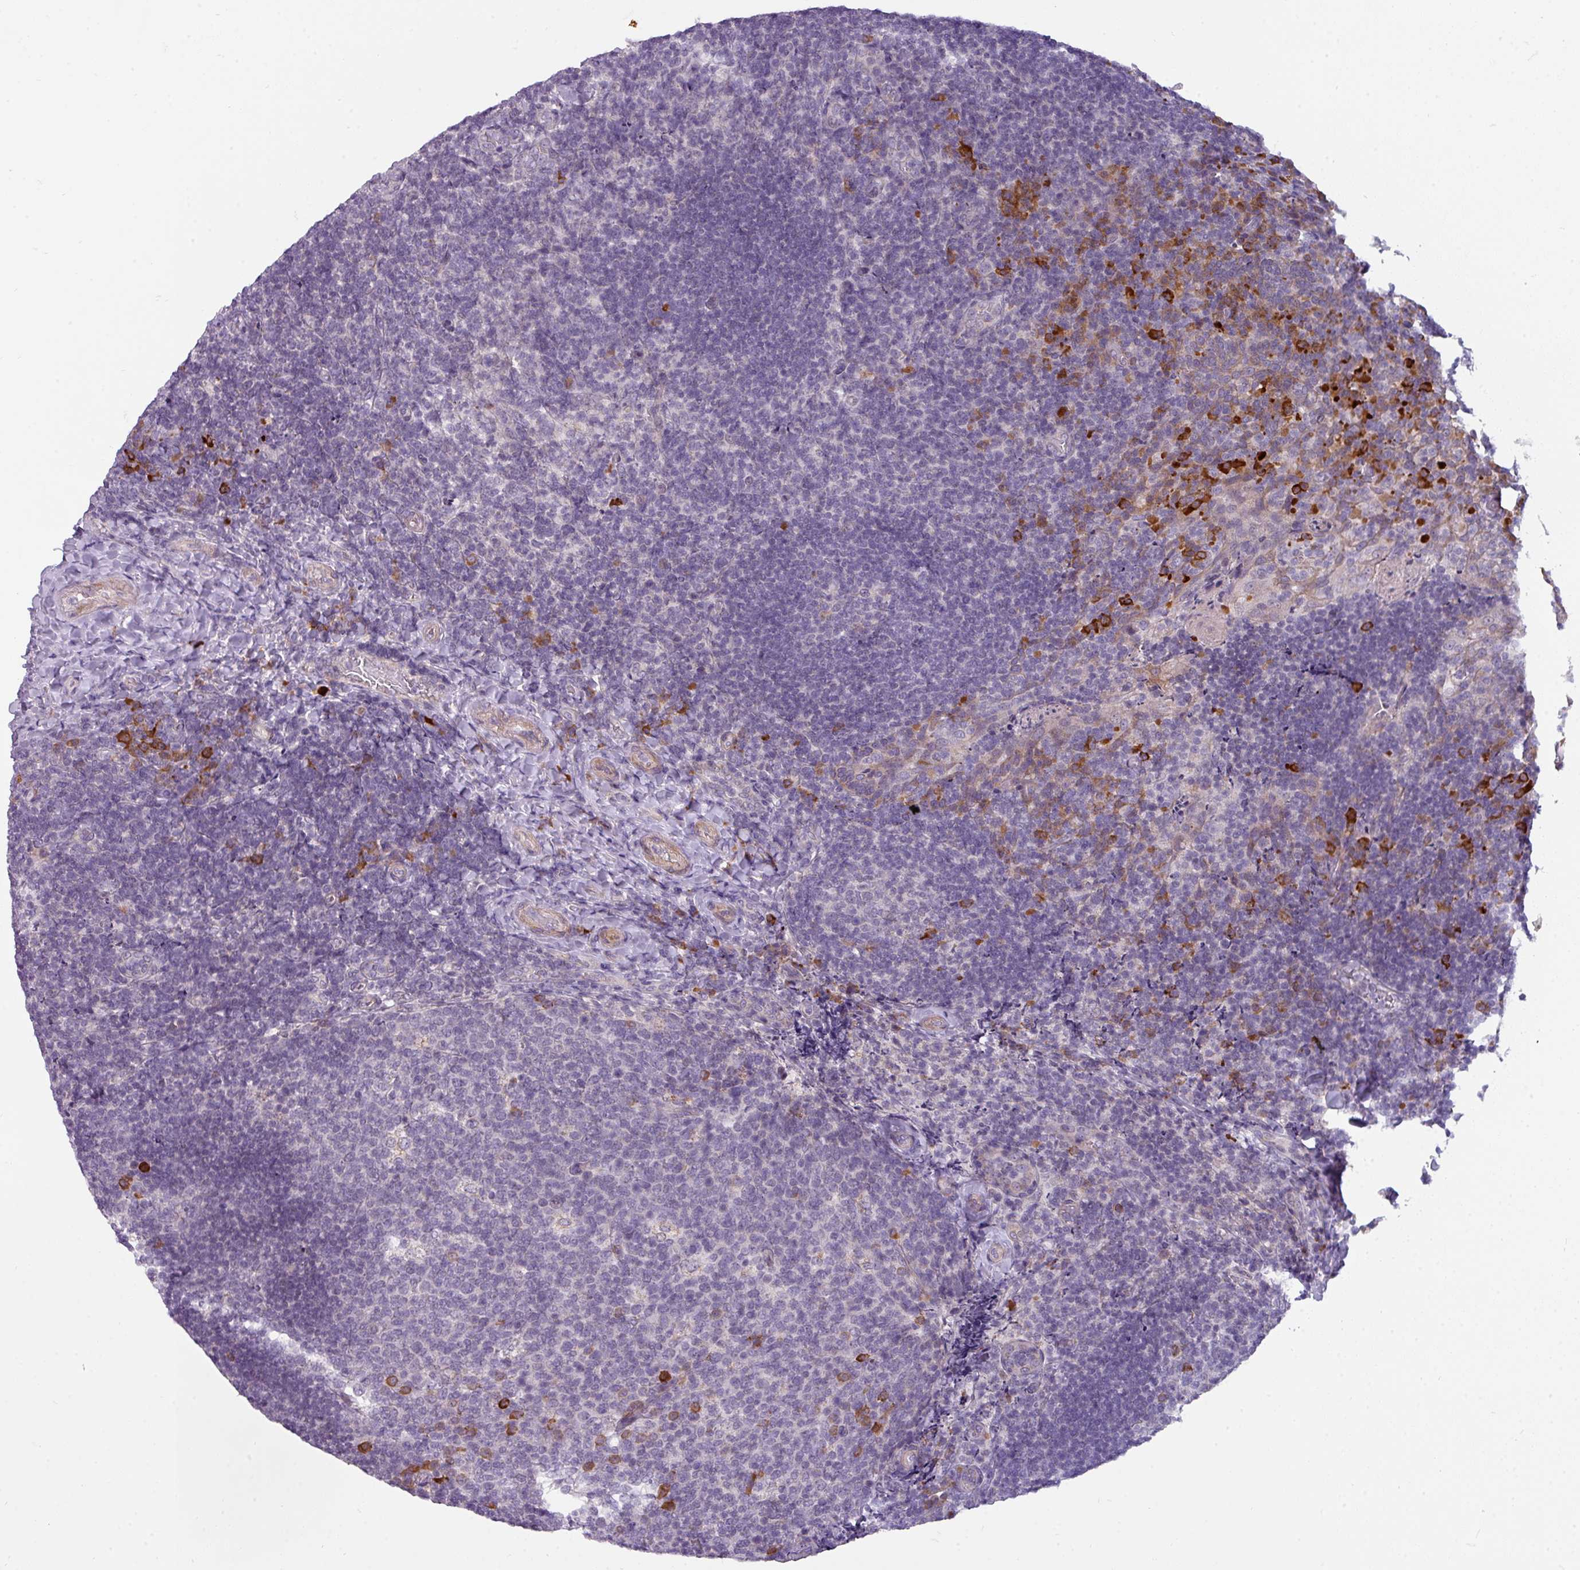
{"staining": {"intensity": "strong", "quantity": "<25%", "location": "cytoplasmic/membranous"}, "tissue": "tonsil", "cell_type": "Germinal center cells", "image_type": "normal", "snomed": [{"axis": "morphology", "description": "Normal tissue, NOS"}, {"axis": "topography", "description": "Tonsil"}], "caption": "Tonsil stained for a protein (brown) shows strong cytoplasmic/membranous positive expression in about <25% of germinal center cells.", "gene": "C2orf68", "patient": {"sex": "female", "age": 10}}